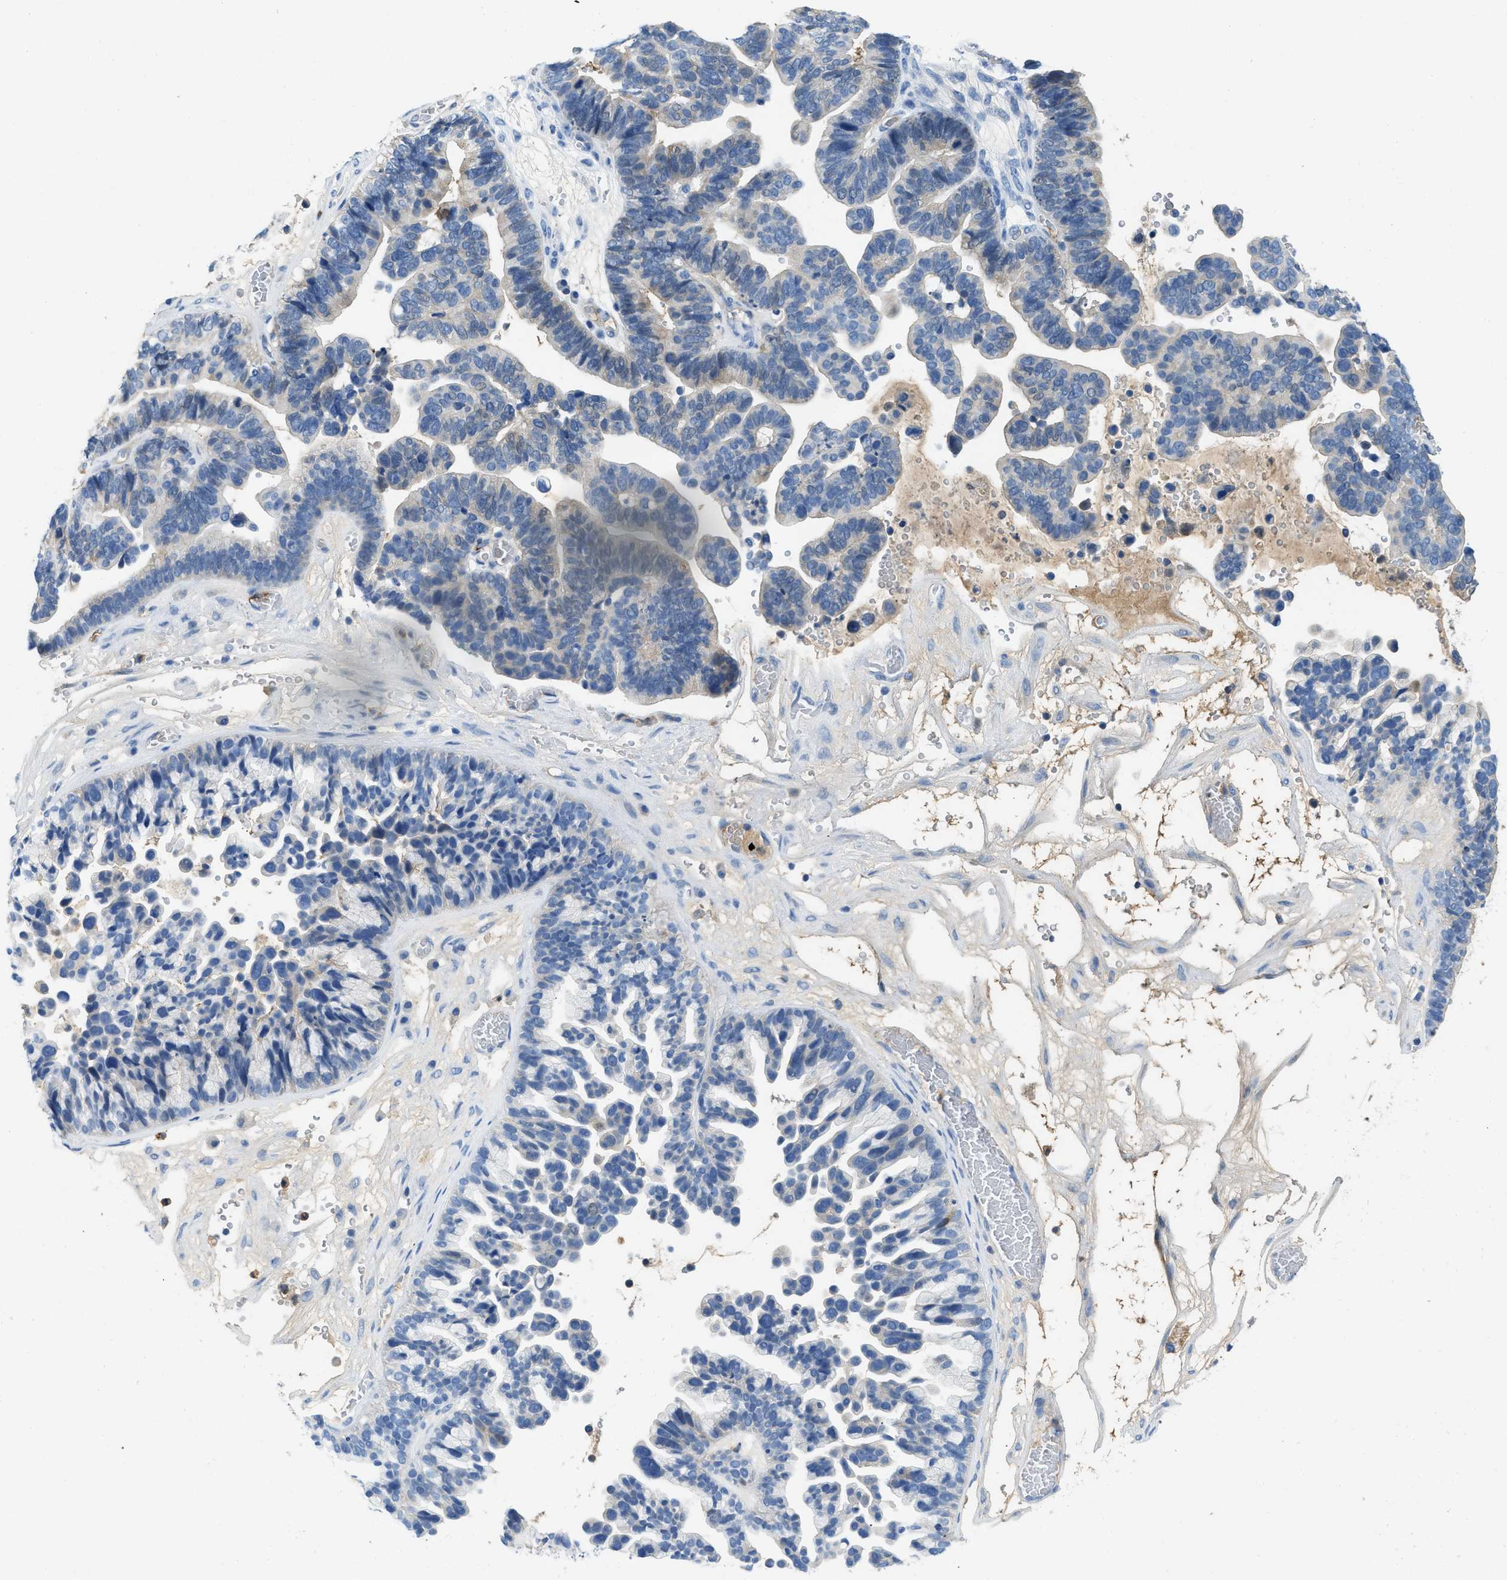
{"staining": {"intensity": "weak", "quantity": "<25%", "location": "cytoplasmic/membranous"}, "tissue": "ovarian cancer", "cell_type": "Tumor cells", "image_type": "cancer", "snomed": [{"axis": "morphology", "description": "Cystadenocarcinoma, serous, NOS"}, {"axis": "topography", "description": "Ovary"}], "caption": "Ovarian serous cystadenocarcinoma was stained to show a protein in brown. There is no significant staining in tumor cells. (Immunohistochemistry (ihc), brightfield microscopy, high magnification).", "gene": "SPEG", "patient": {"sex": "female", "age": 56}}